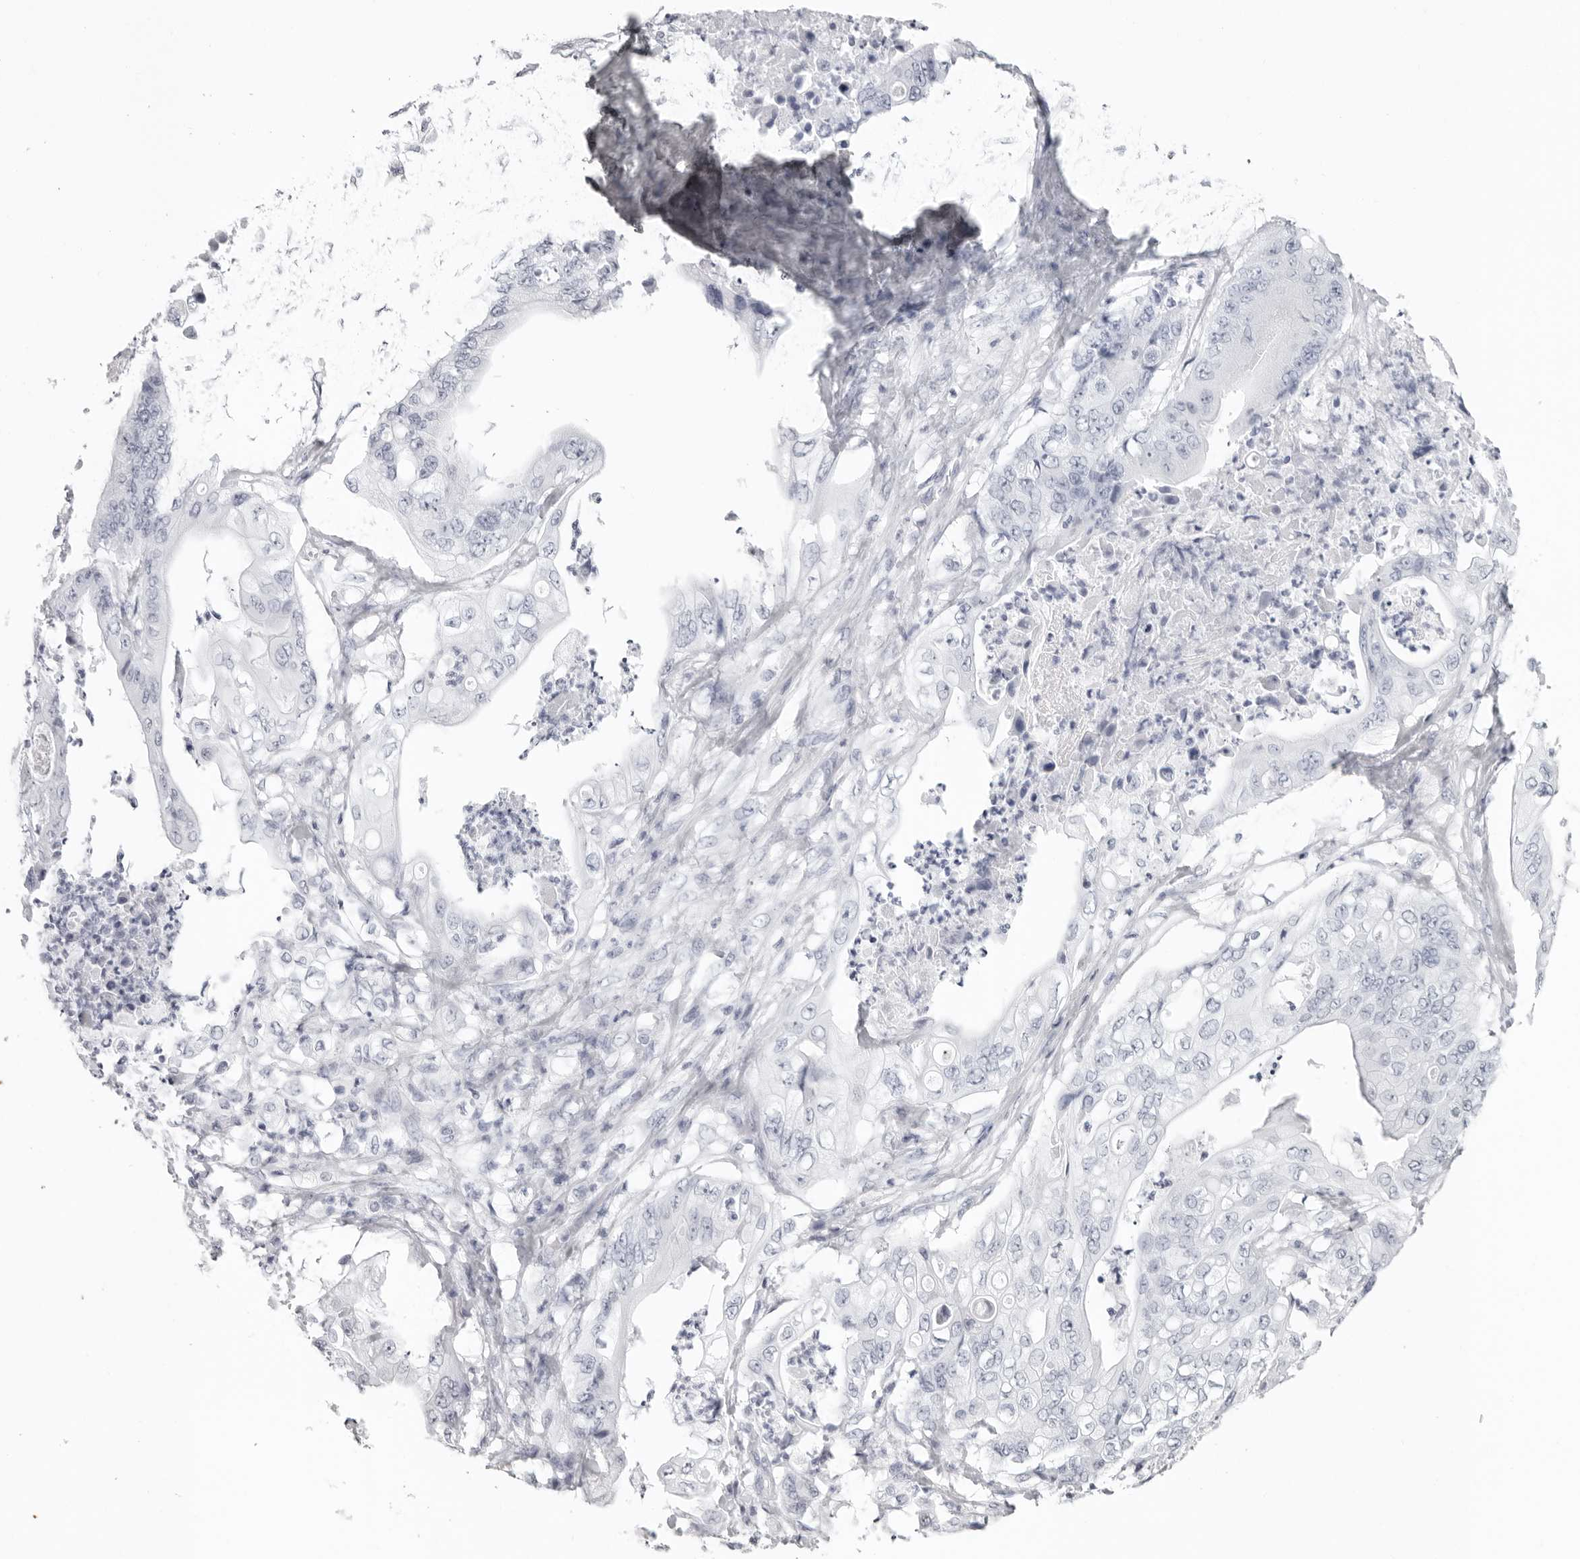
{"staining": {"intensity": "negative", "quantity": "none", "location": "none"}, "tissue": "stomach cancer", "cell_type": "Tumor cells", "image_type": "cancer", "snomed": [{"axis": "morphology", "description": "Adenocarcinoma, NOS"}, {"axis": "topography", "description": "Stomach"}], "caption": "High magnification brightfield microscopy of stomach cancer stained with DAB (3,3'-diaminobenzidine) (brown) and counterstained with hematoxylin (blue): tumor cells show no significant staining. Brightfield microscopy of IHC stained with DAB (brown) and hematoxylin (blue), captured at high magnification.", "gene": "KLK9", "patient": {"sex": "female", "age": 73}}